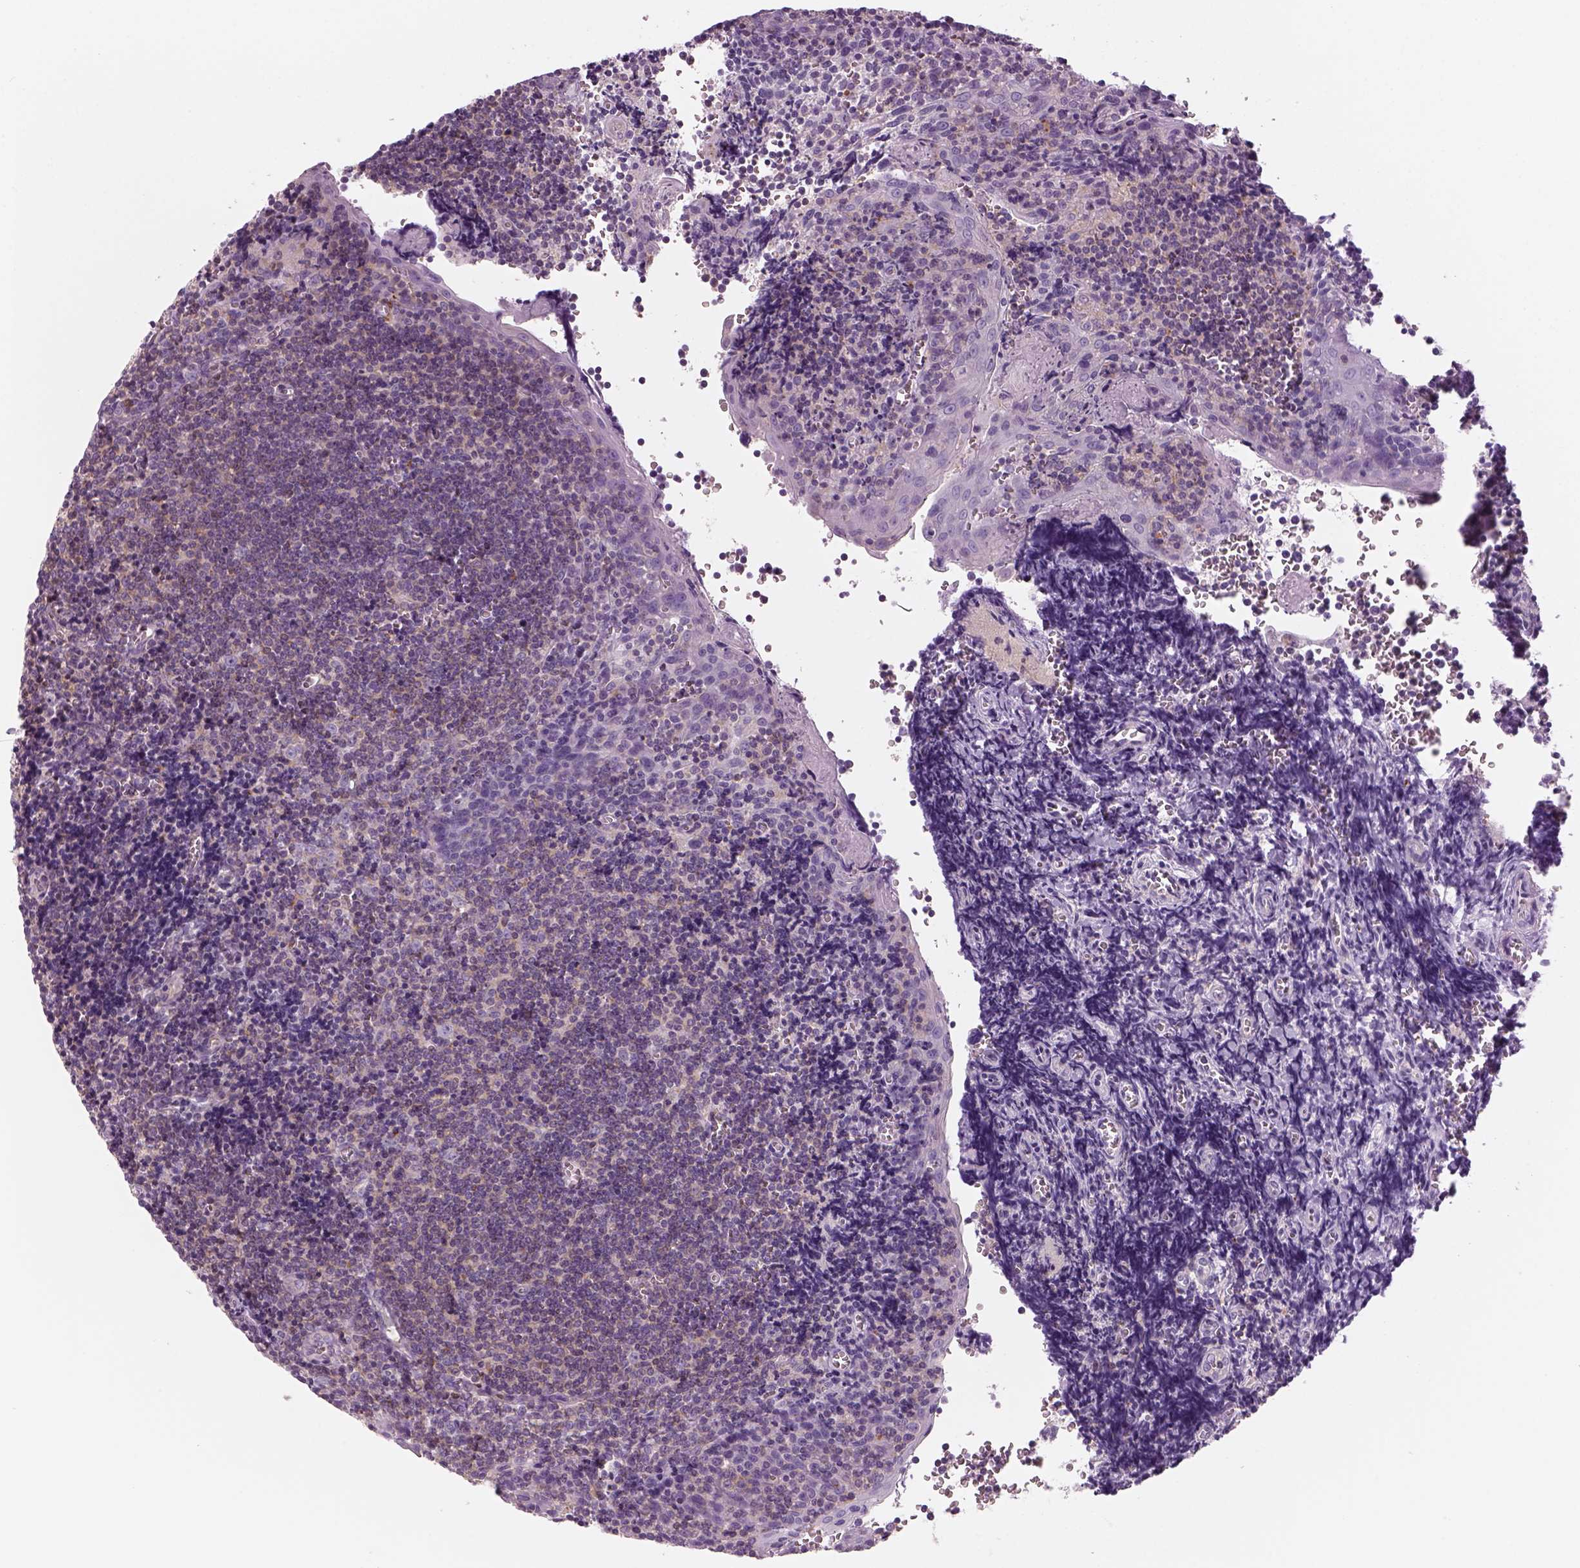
{"staining": {"intensity": "negative", "quantity": "none", "location": "none"}, "tissue": "tonsil", "cell_type": "Germinal center cells", "image_type": "normal", "snomed": [{"axis": "morphology", "description": "Normal tissue, NOS"}, {"axis": "morphology", "description": "Inflammation, NOS"}, {"axis": "topography", "description": "Tonsil"}], "caption": "Immunohistochemical staining of unremarkable tonsil displays no significant staining in germinal center cells. (Stains: DAB immunohistochemistry with hematoxylin counter stain, Microscopy: brightfield microscopy at high magnification).", "gene": "SLC1A7", "patient": {"sex": "female", "age": 31}}